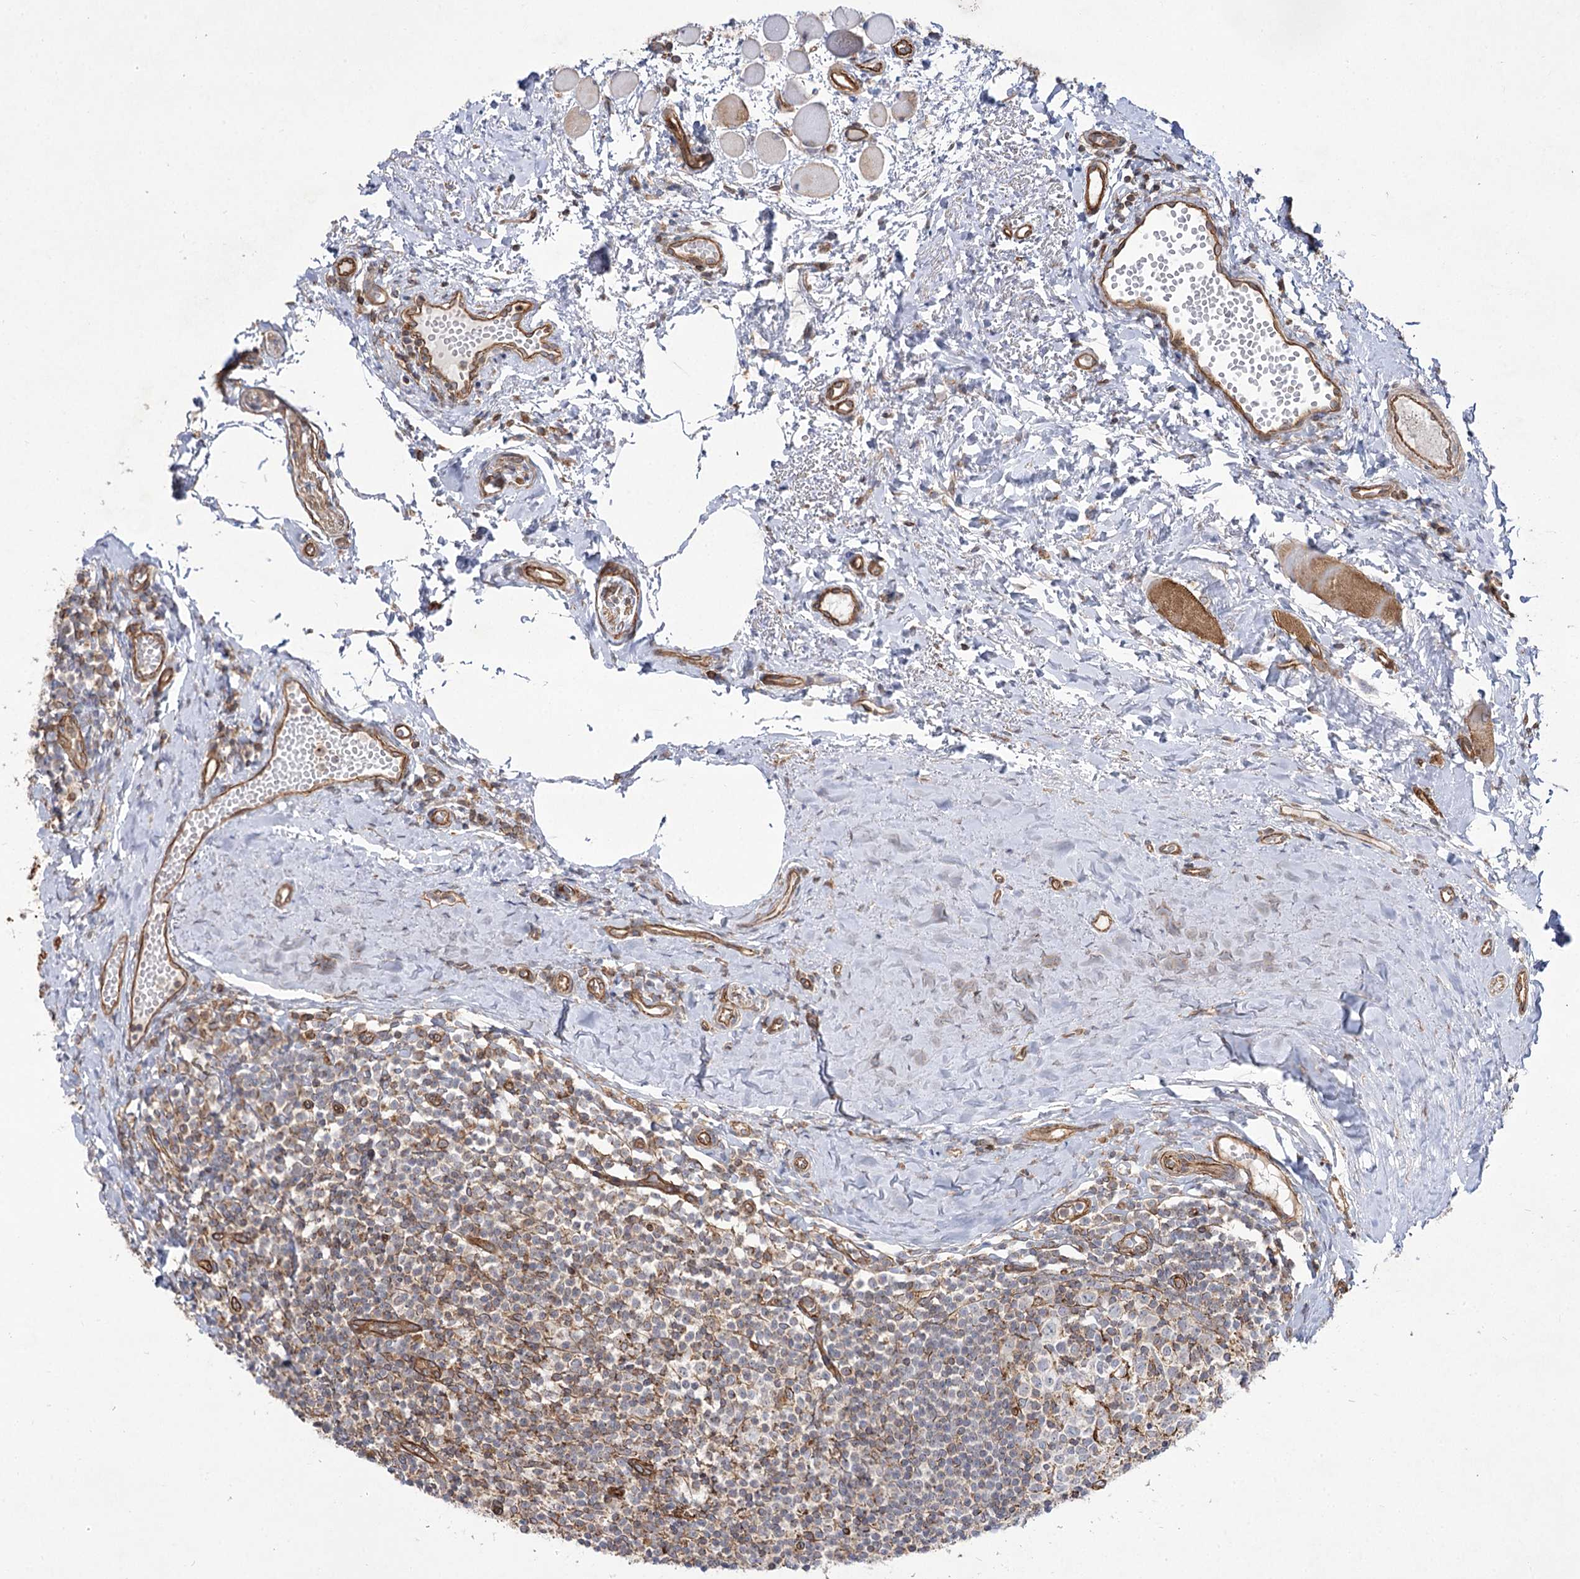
{"staining": {"intensity": "weak", "quantity": "<25%", "location": "cytoplasmic/membranous"}, "tissue": "tonsil", "cell_type": "Germinal center cells", "image_type": "normal", "snomed": [{"axis": "morphology", "description": "Normal tissue, NOS"}, {"axis": "topography", "description": "Tonsil"}], "caption": "A high-resolution micrograph shows IHC staining of normal tonsil, which exhibits no significant expression in germinal center cells.", "gene": "SH3BP5L", "patient": {"sex": "female", "age": 19}}